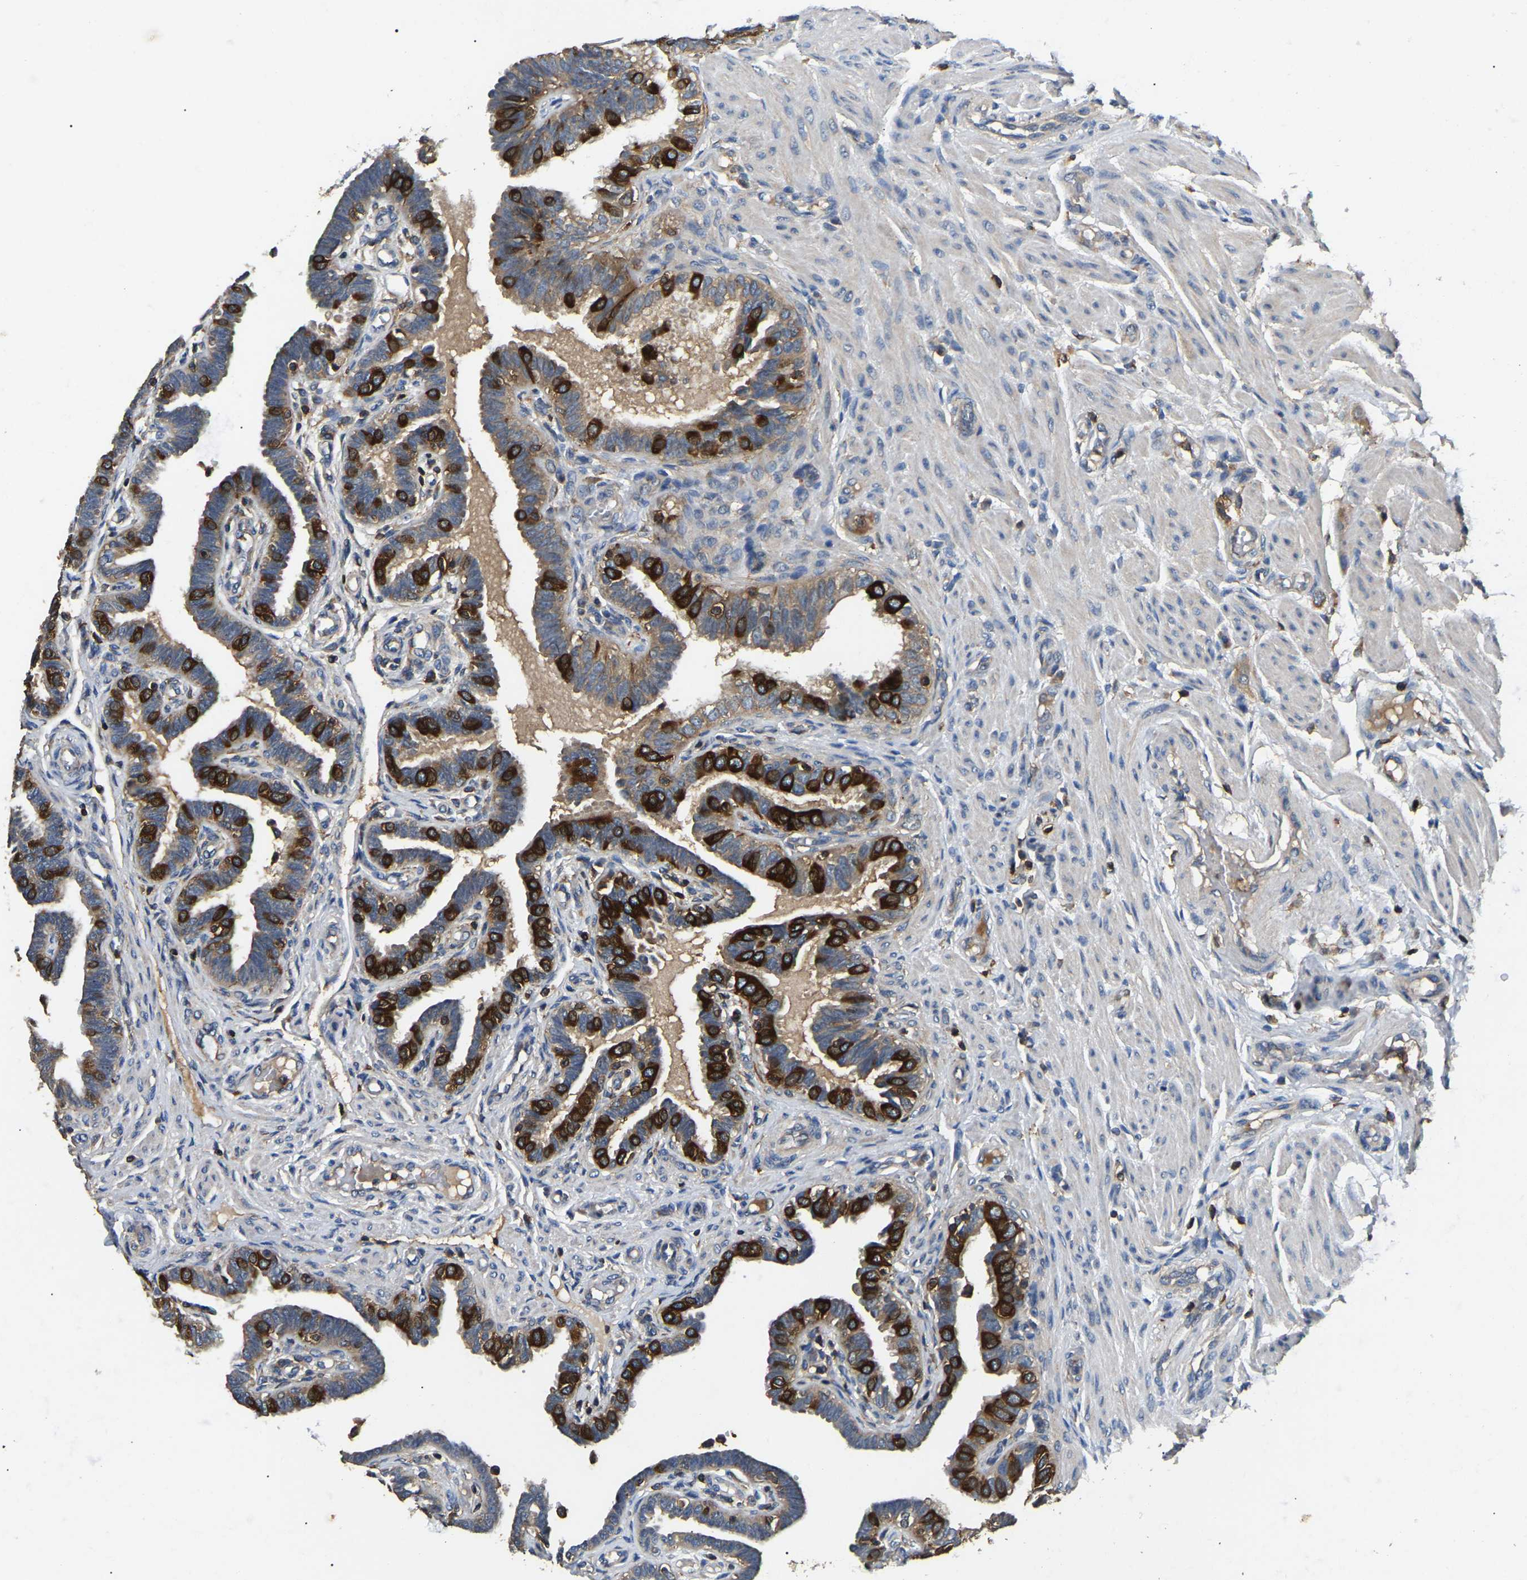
{"staining": {"intensity": "strong", "quantity": "25%-75%", "location": "cytoplasmic/membranous"}, "tissue": "fallopian tube", "cell_type": "Glandular cells", "image_type": "normal", "snomed": [{"axis": "morphology", "description": "Normal tissue, NOS"}, {"axis": "topography", "description": "Fallopian tube"}, {"axis": "topography", "description": "Placenta"}], "caption": "An immunohistochemistry (IHC) image of unremarkable tissue is shown. Protein staining in brown labels strong cytoplasmic/membranous positivity in fallopian tube within glandular cells.", "gene": "SMPD2", "patient": {"sex": "female", "age": 34}}